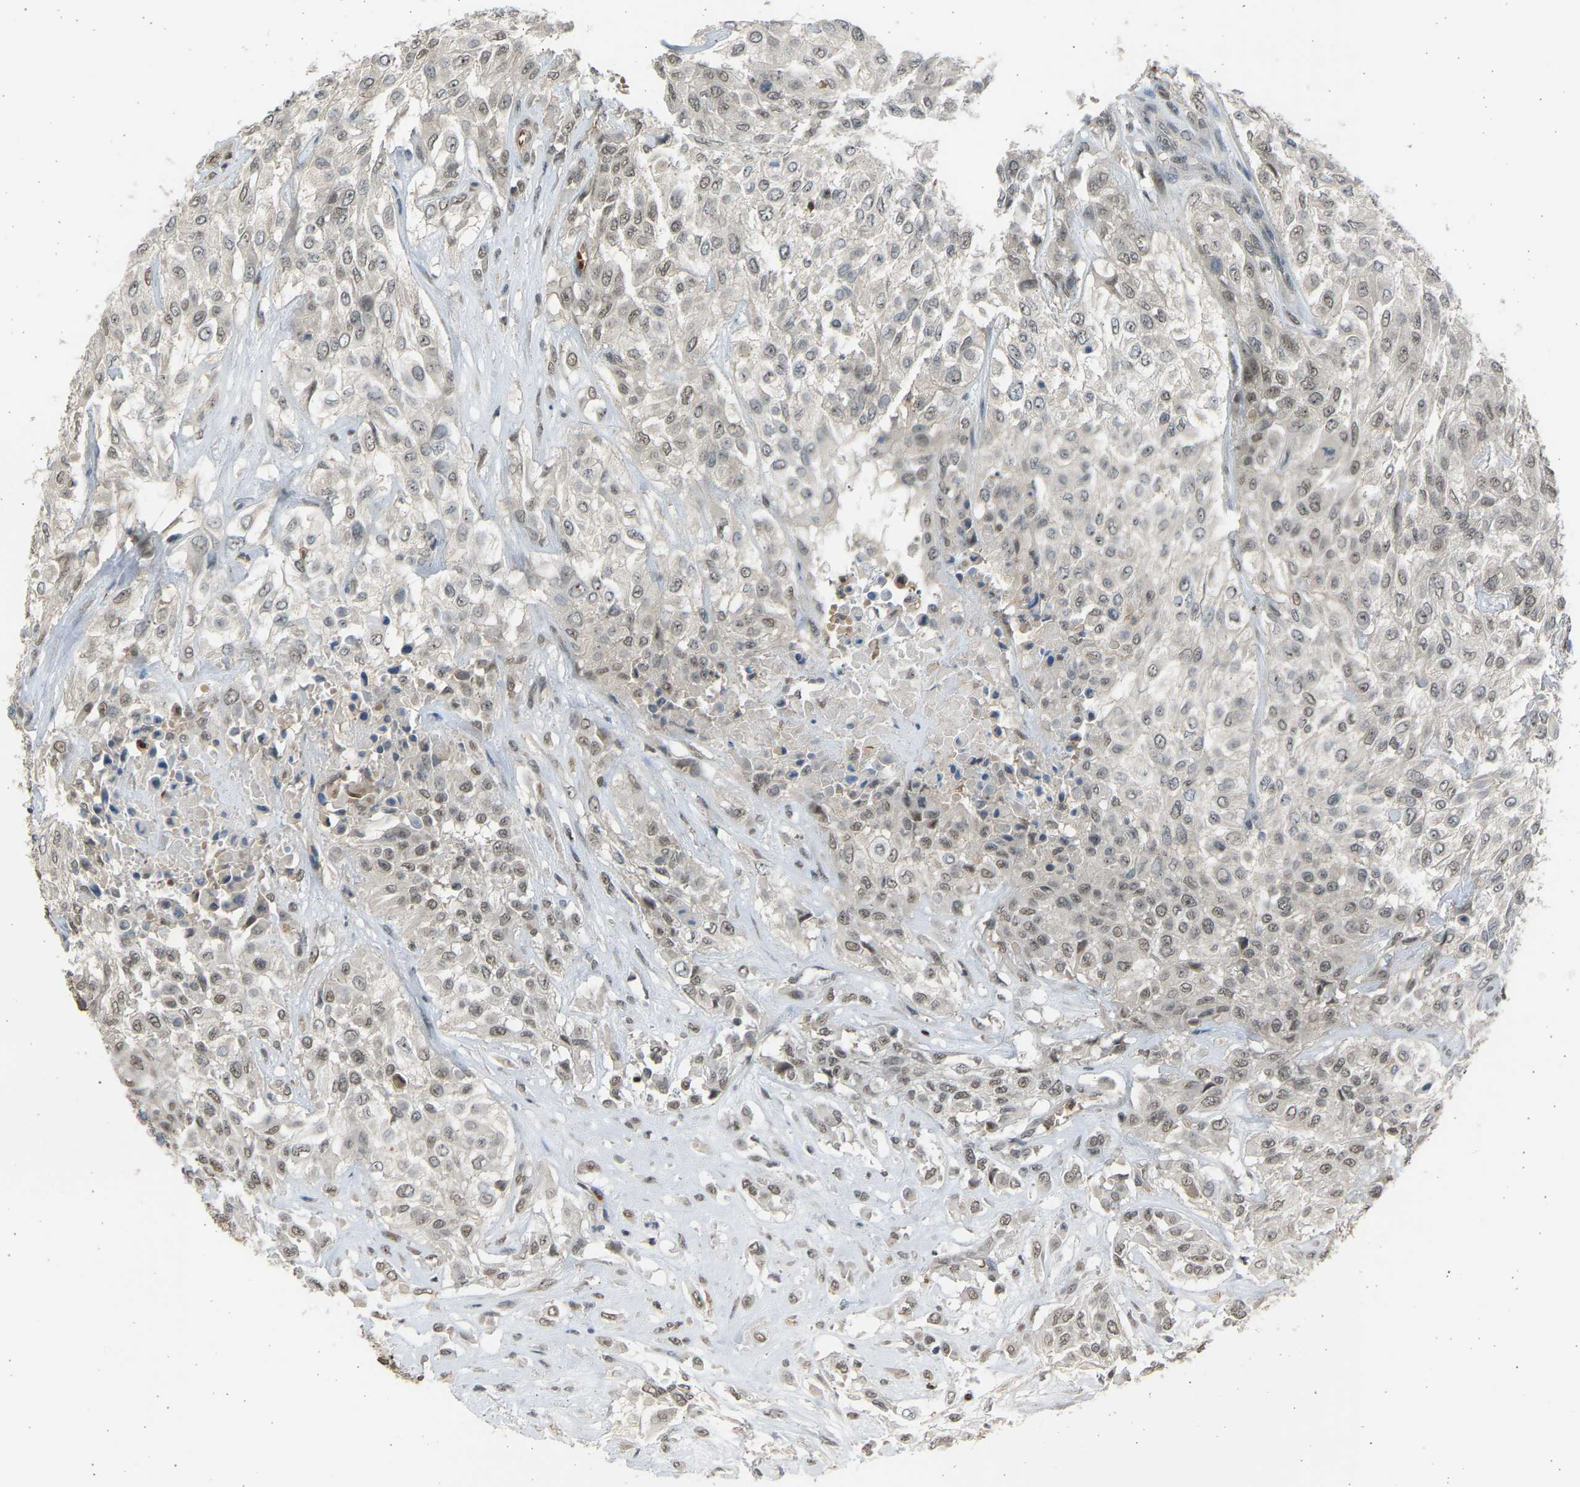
{"staining": {"intensity": "weak", "quantity": "25%-75%", "location": "nuclear"}, "tissue": "urothelial cancer", "cell_type": "Tumor cells", "image_type": "cancer", "snomed": [{"axis": "morphology", "description": "Urothelial carcinoma, High grade"}, {"axis": "topography", "description": "Urinary bladder"}], "caption": "The photomicrograph exhibits staining of high-grade urothelial carcinoma, revealing weak nuclear protein staining (brown color) within tumor cells.", "gene": "BIRC2", "patient": {"sex": "male", "age": 57}}